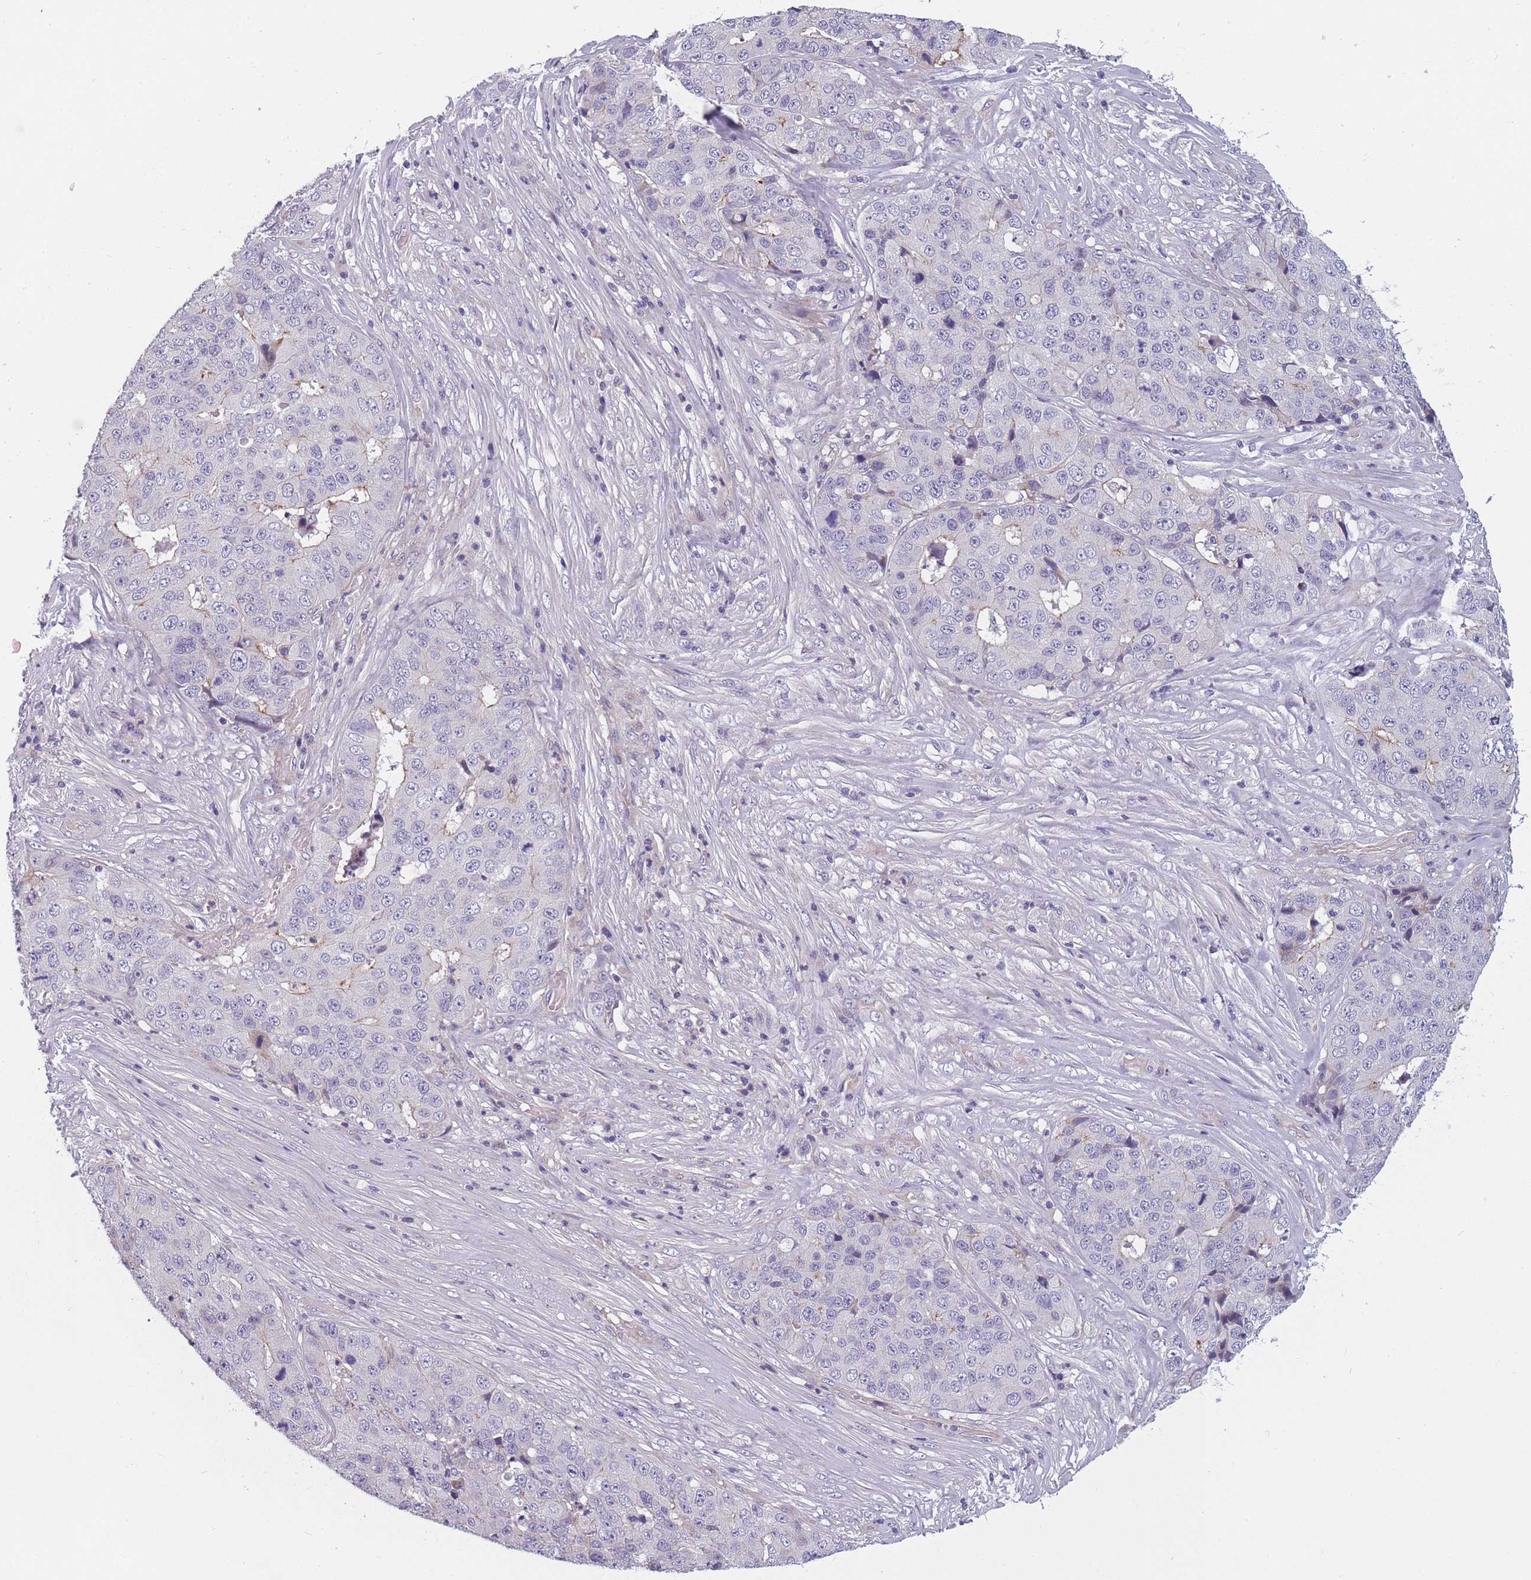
{"staining": {"intensity": "weak", "quantity": "<25%", "location": "cytoplasmic/membranous"}, "tissue": "stomach cancer", "cell_type": "Tumor cells", "image_type": "cancer", "snomed": [{"axis": "morphology", "description": "Adenocarcinoma, NOS"}, {"axis": "topography", "description": "Stomach"}], "caption": "Immunohistochemistry photomicrograph of neoplastic tissue: human adenocarcinoma (stomach) stained with DAB shows no significant protein staining in tumor cells. (DAB (3,3'-diaminobenzidine) IHC with hematoxylin counter stain).", "gene": "FAM83F", "patient": {"sex": "male", "age": 71}}